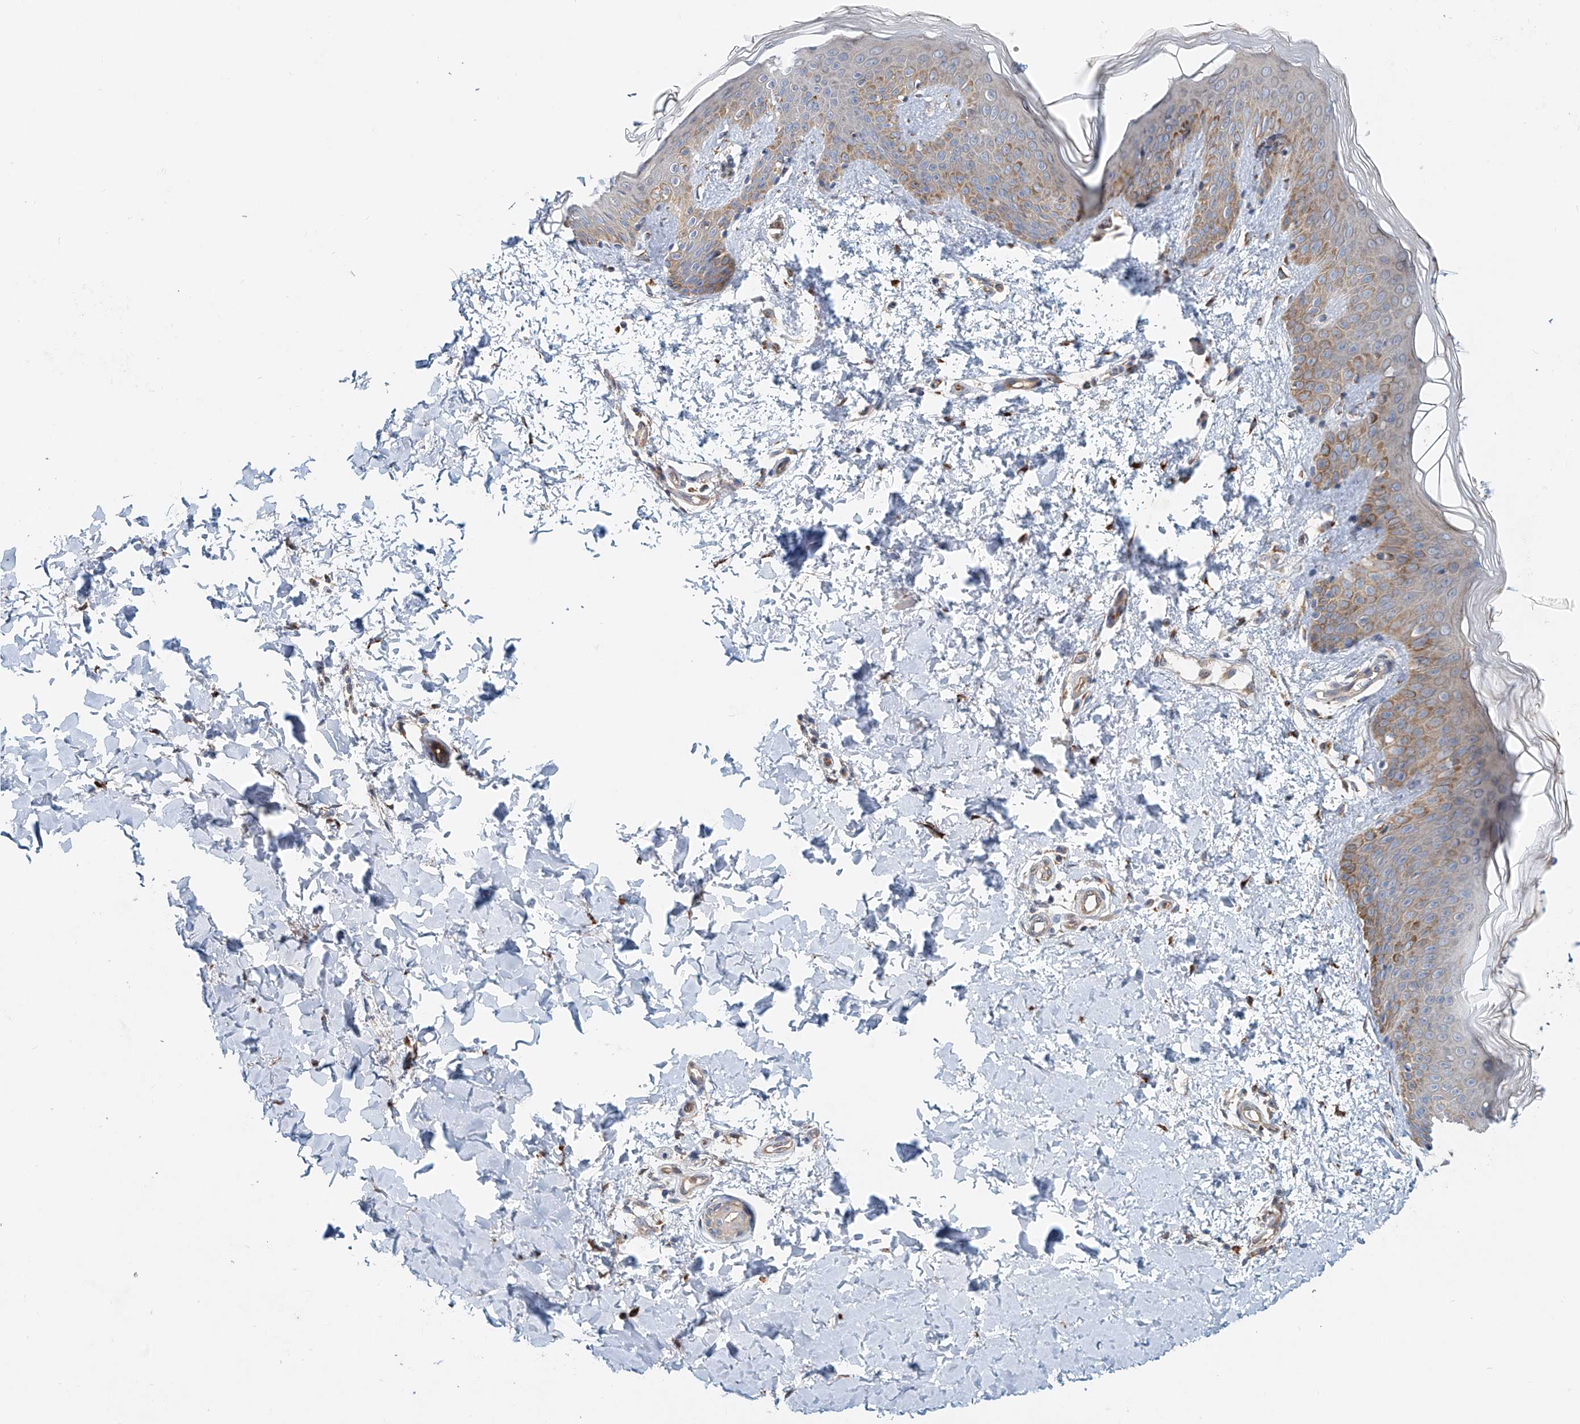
{"staining": {"intensity": "strong", "quantity": ">75%", "location": "cytoplasmic/membranous"}, "tissue": "skin", "cell_type": "Fibroblasts", "image_type": "normal", "snomed": [{"axis": "morphology", "description": "Normal tissue, NOS"}, {"axis": "morphology", "description": "Neoplasm, benign, NOS"}, {"axis": "topography", "description": "Skin"}, {"axis": "topography", "description": "Soft tissue"}], "caption": "DAB (3,3'-diaminobenzidine) immunohistochemical staining of normal skin displays strong cytoplasmic/membranous protein expression in about >75% of fibroblasts.", "gene": "SNAP29", "patient": {"sex": "male", "age": 26}}